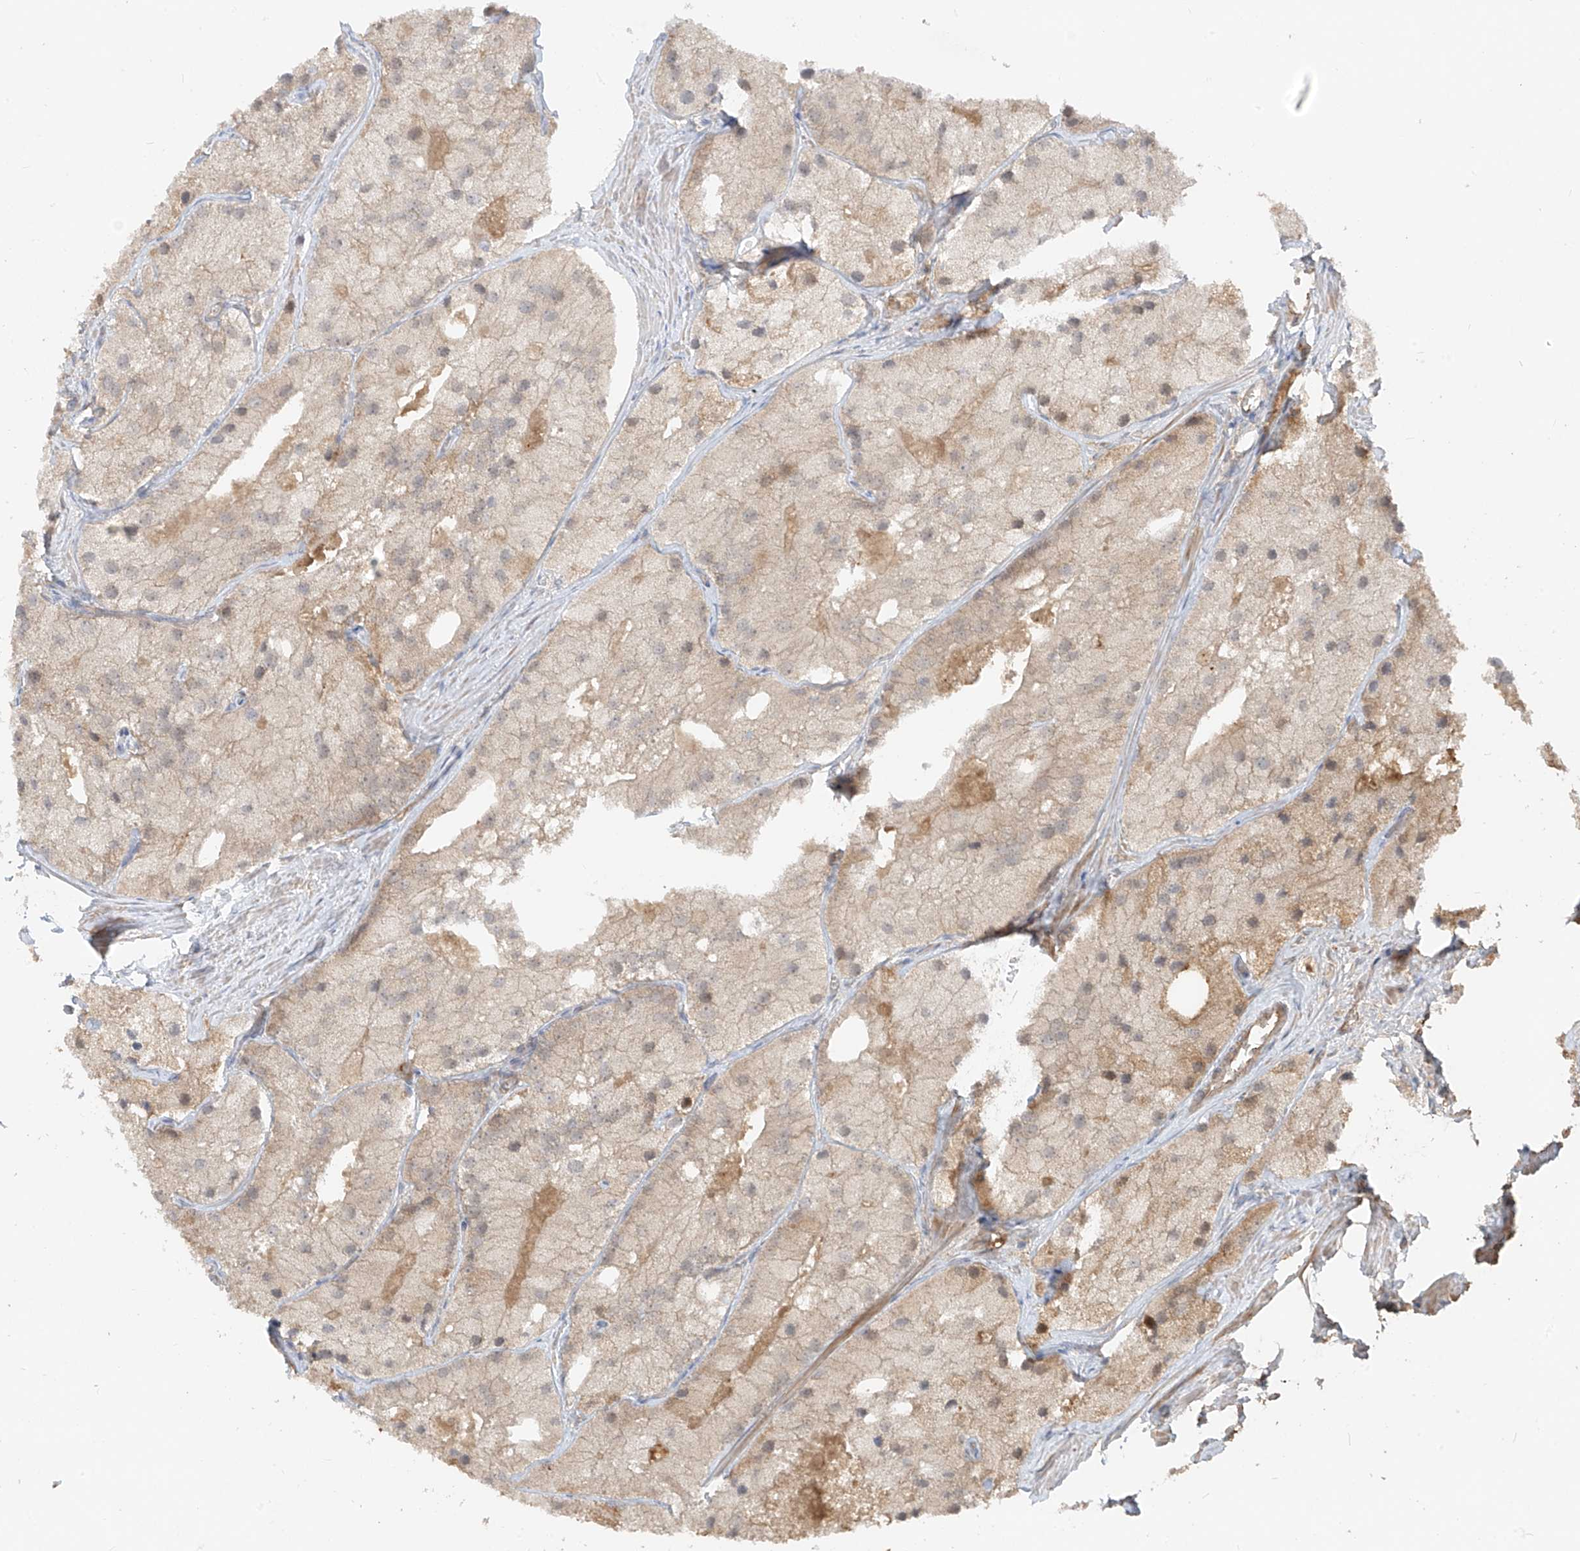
{"staining": {"intensity": "weak", "quantity": "25%-75%", "location": "cytoplasmic/membranous"}, "tissue": "prostate cancer", "cell_type": "Tumor cells", "image_type": "cancer", "snomed": [{"axis": "morphology", "description": "Adenocarcinoma, Low grade"}, {"axis": "topography", "description": "Prostate"}], "caption": "A high-resolution image shows immunohistochemistry (IHC) staining of prostate cancer, which demonstrates weak cytoplasmic/membranous expression in approximately 25%-75% of tumor cells.", "gene": "CACNA2D4", "patient": {"sex": "male", "age": 69}}